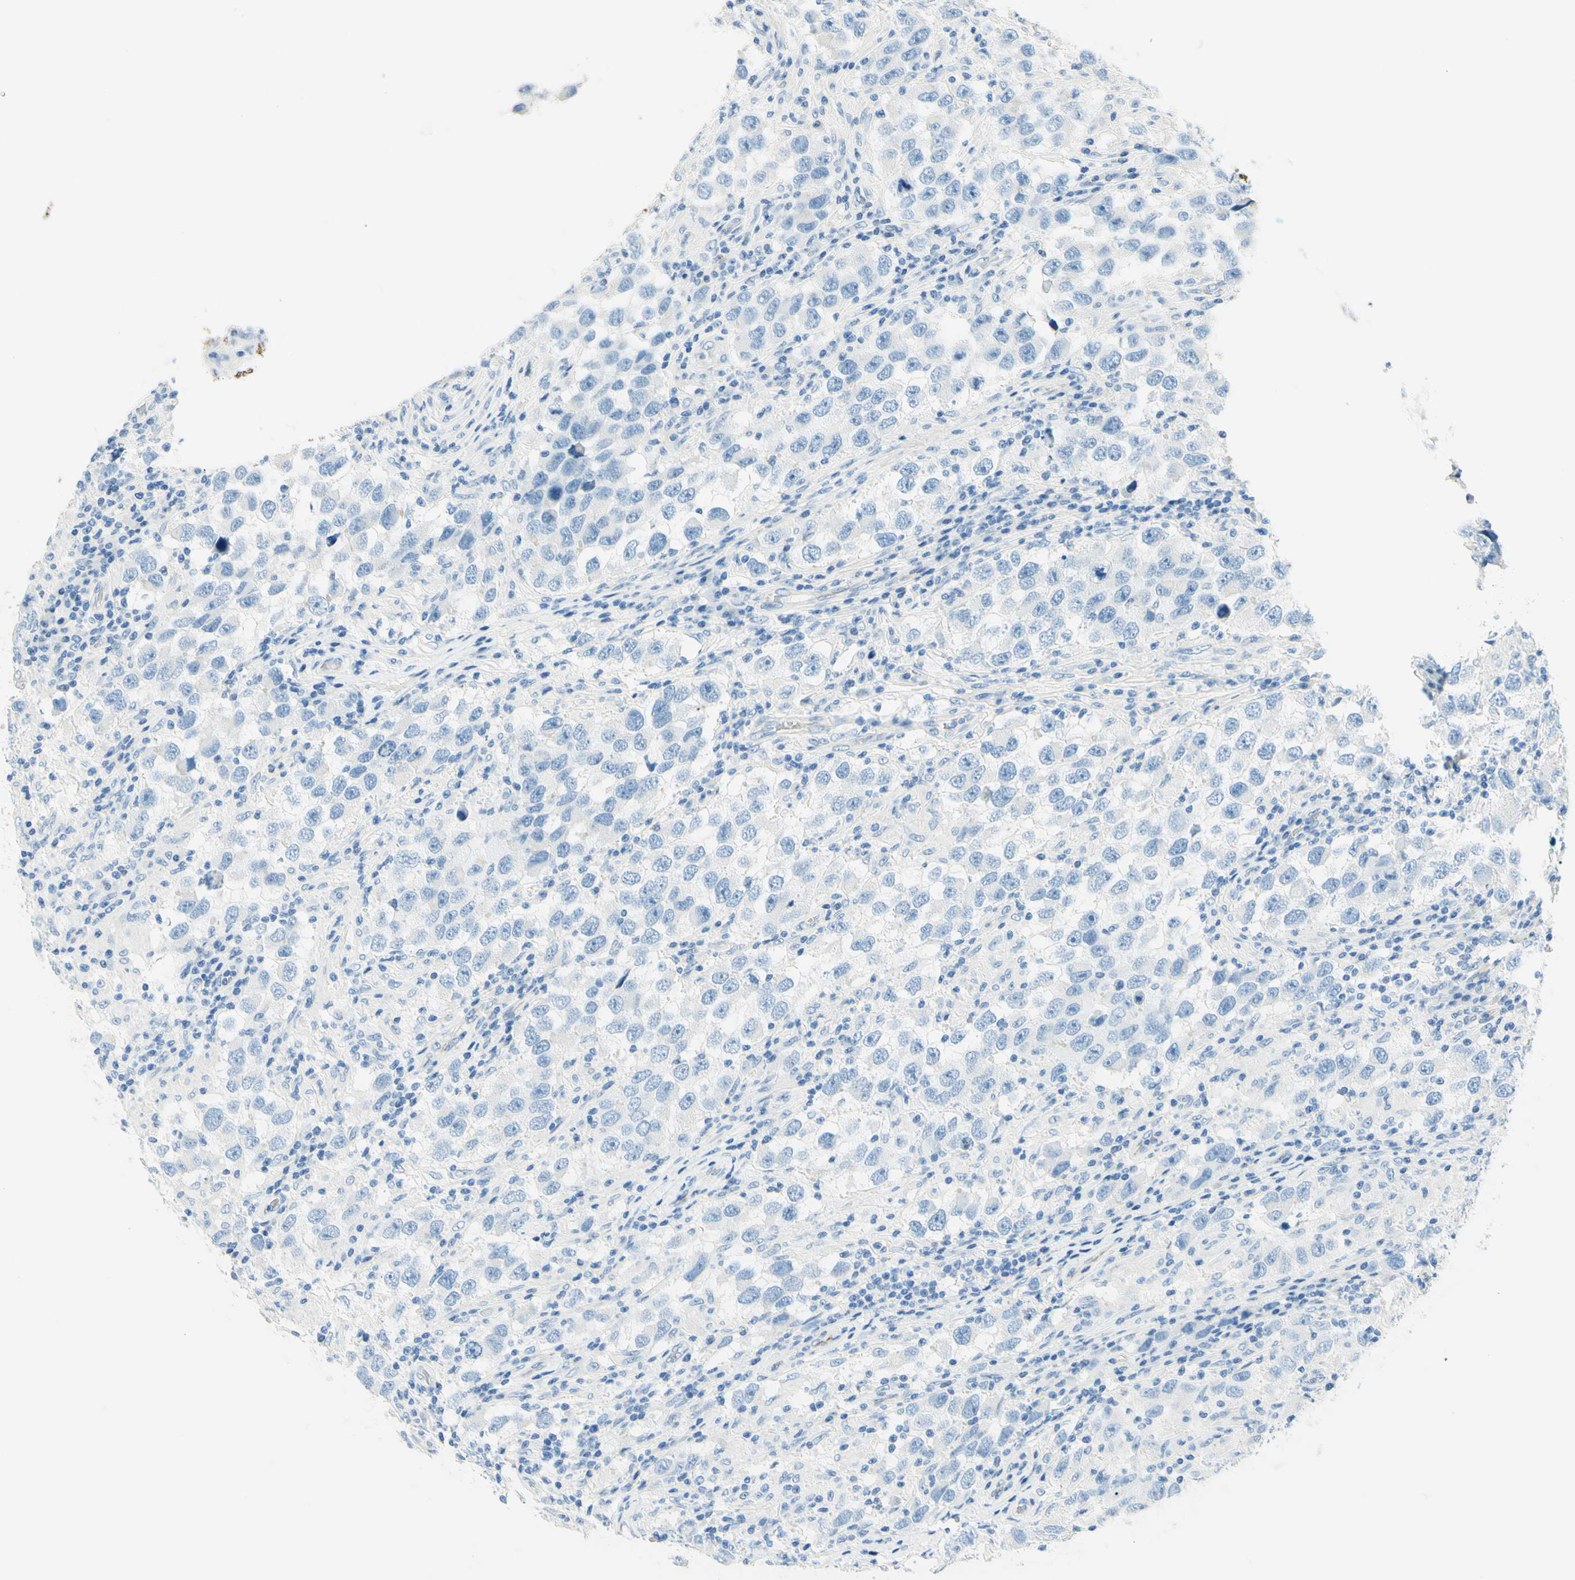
{"staining": {"intensity": "negative", "quantity": "none", "location": "none"}, "tissue": "testis cancer", "cell_type": "Tumor cells", "image_type": "cancer", "snomed": [{"axis": "morphology", "description": "Carcinoma, Embryonal, NOS"}, {"axis": "topography", "description": "Testis"}], "caption": "Protein analysis of testis cancer (embryonal carcinoma) shows no significant staining in tumor cells.", "gene": "TMEM132D", "patient": {"sex": "male", "age": 21}}